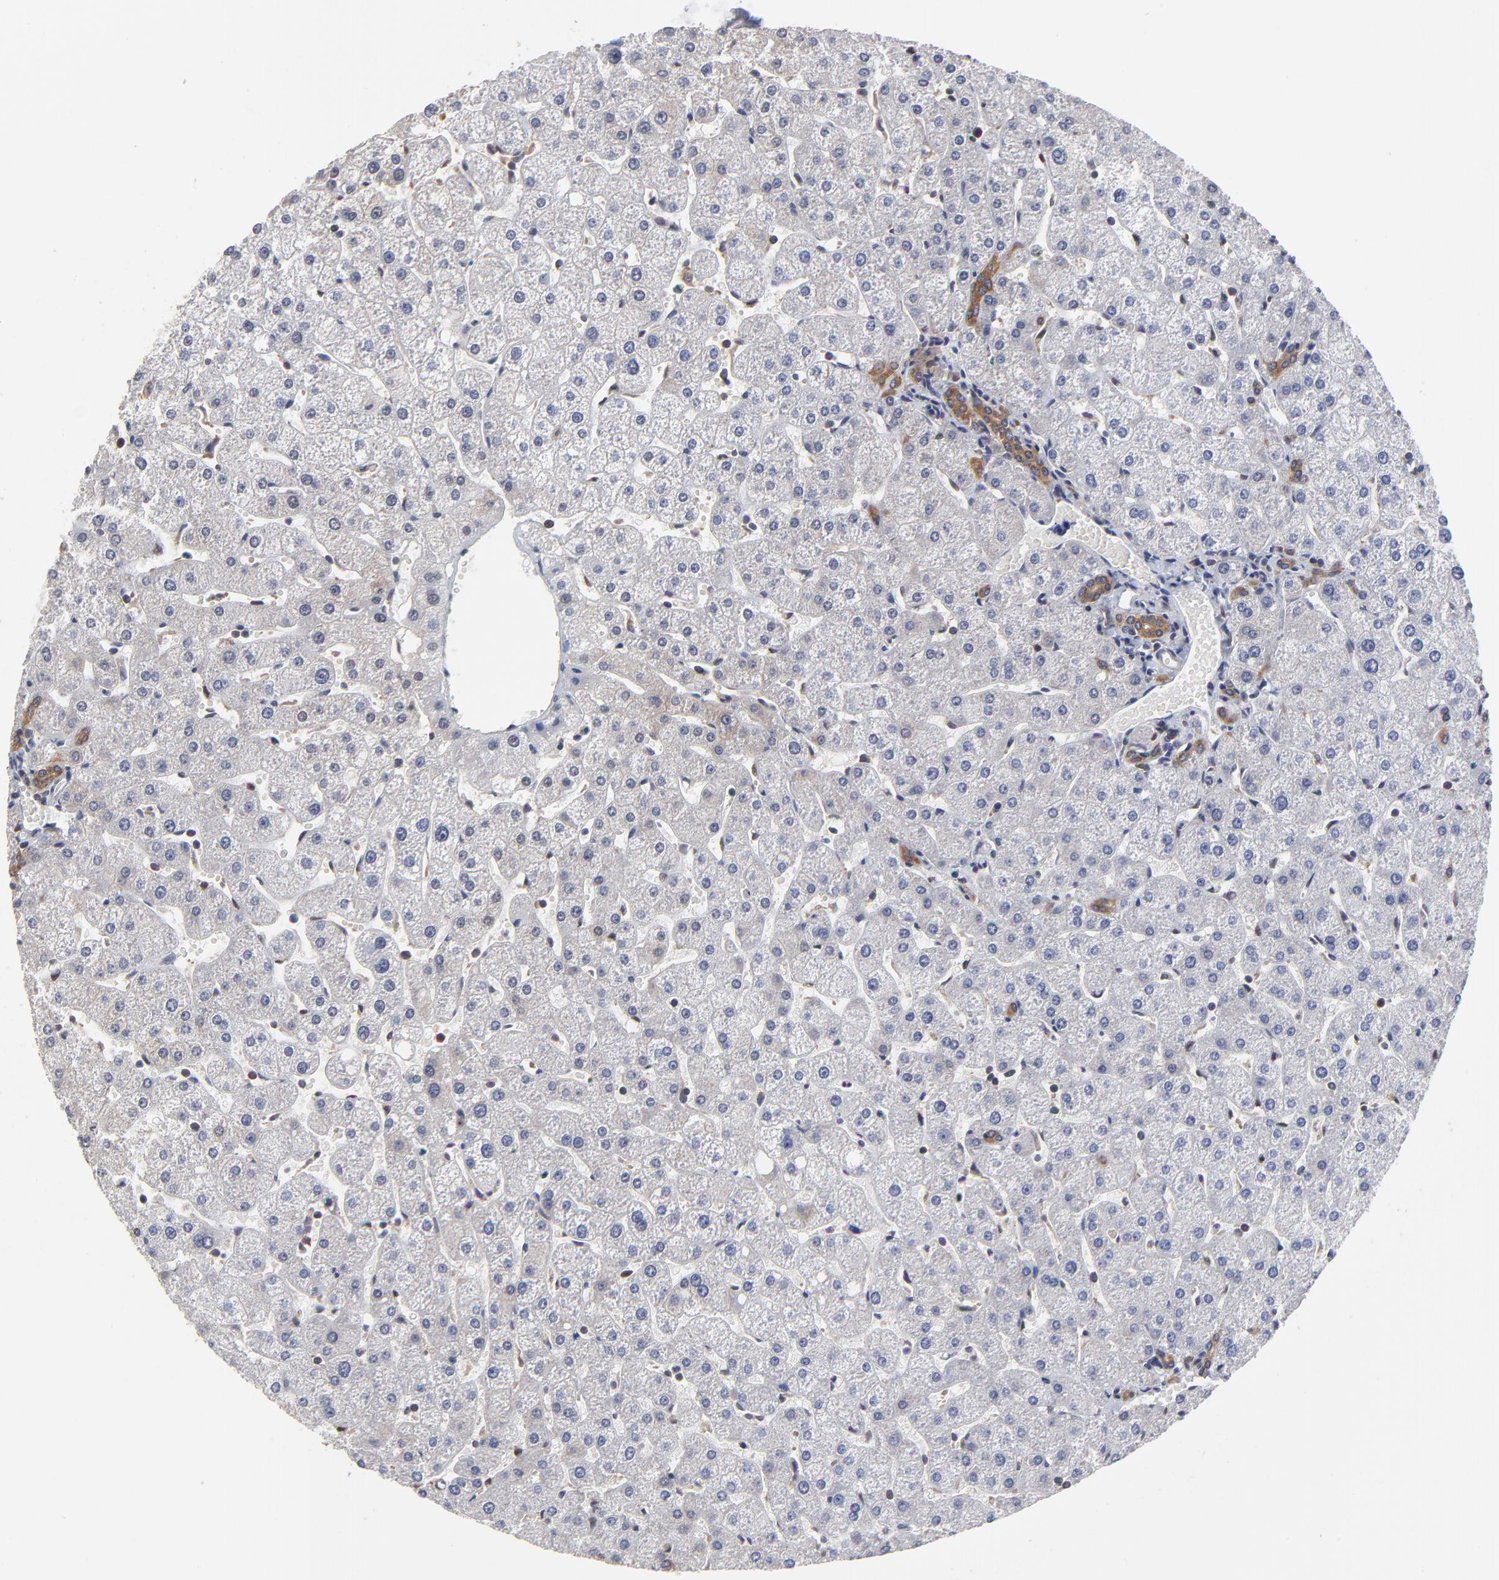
{"staining": {"intensity": "moderate", "quantity": ">75%", "location": "cytoplasmic/membranous"}, "tissue": "liver", "cell_type": "Cholangiocytes", "image_type": "normal", "snomed": [{"axis": "morphology", "description": "Normal tissue, NOS"}, {"axis": "topography", "description": "Liver"}], "caption": "Protein expression analysis of benign human liver reveals moderate cytoplasmic/membranous positivity in about >75% of cholangiocytes.", "gene": "CCT2", "patient": {"sex": "male", "age": 67}}